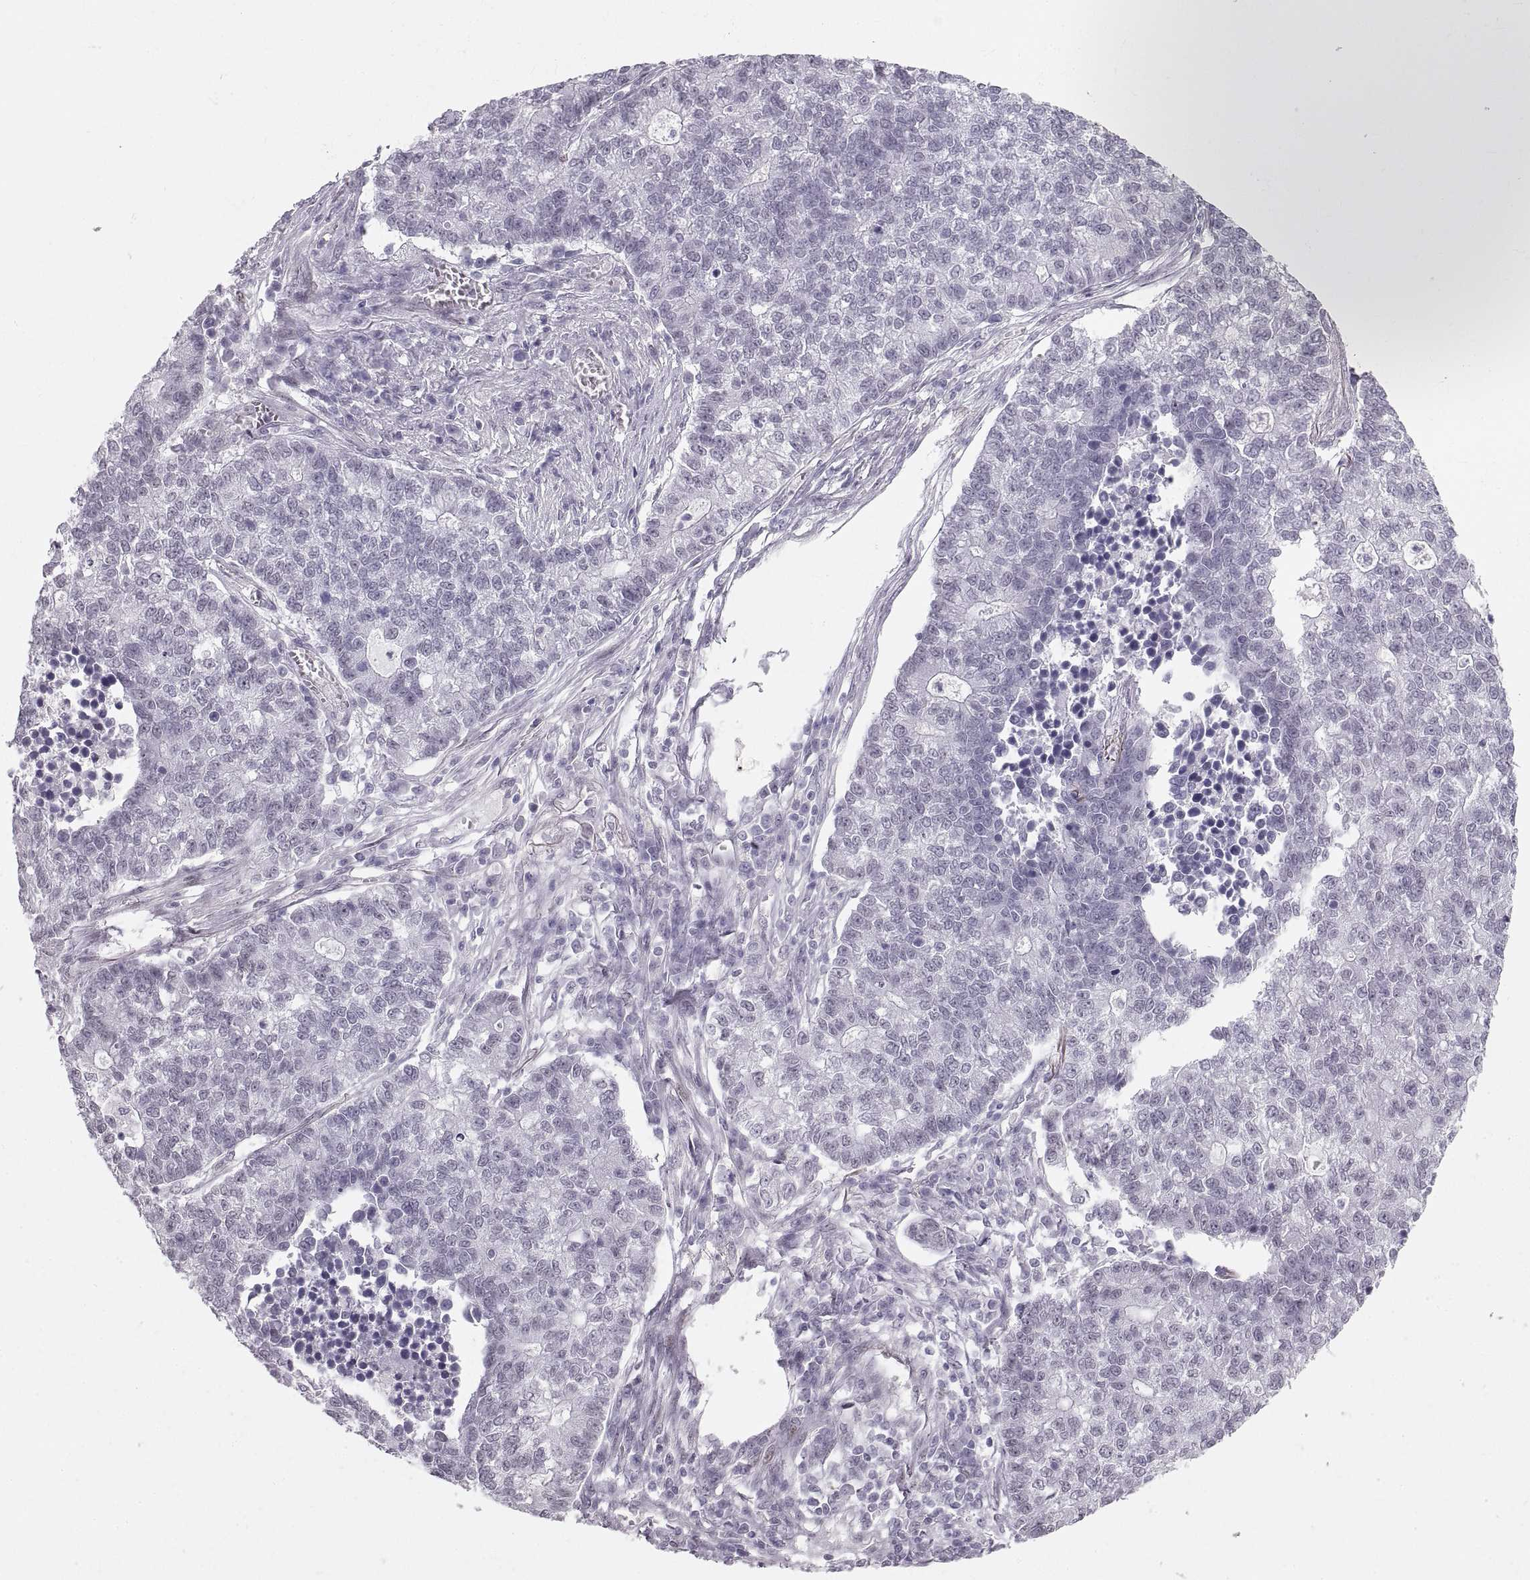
{"staining": {"intensity": "negative", "quantity": "none", "location": "none"}, "tissue": "lung cancer", "cell_type": "Tumor cells", "image_type": "cancer", "snomed": [{"axis": "morphology", "description": "Adenocarcinoma, NOS"}, {"axis": "topography", "description": "Lung"}], "caption": "Adenocarcinoma (lung) was stained to show a protein in brown. There is no significant positivity in tumor cells.", "gene": "NANOS3", "patient": {"sex": "male", "age": 57}}